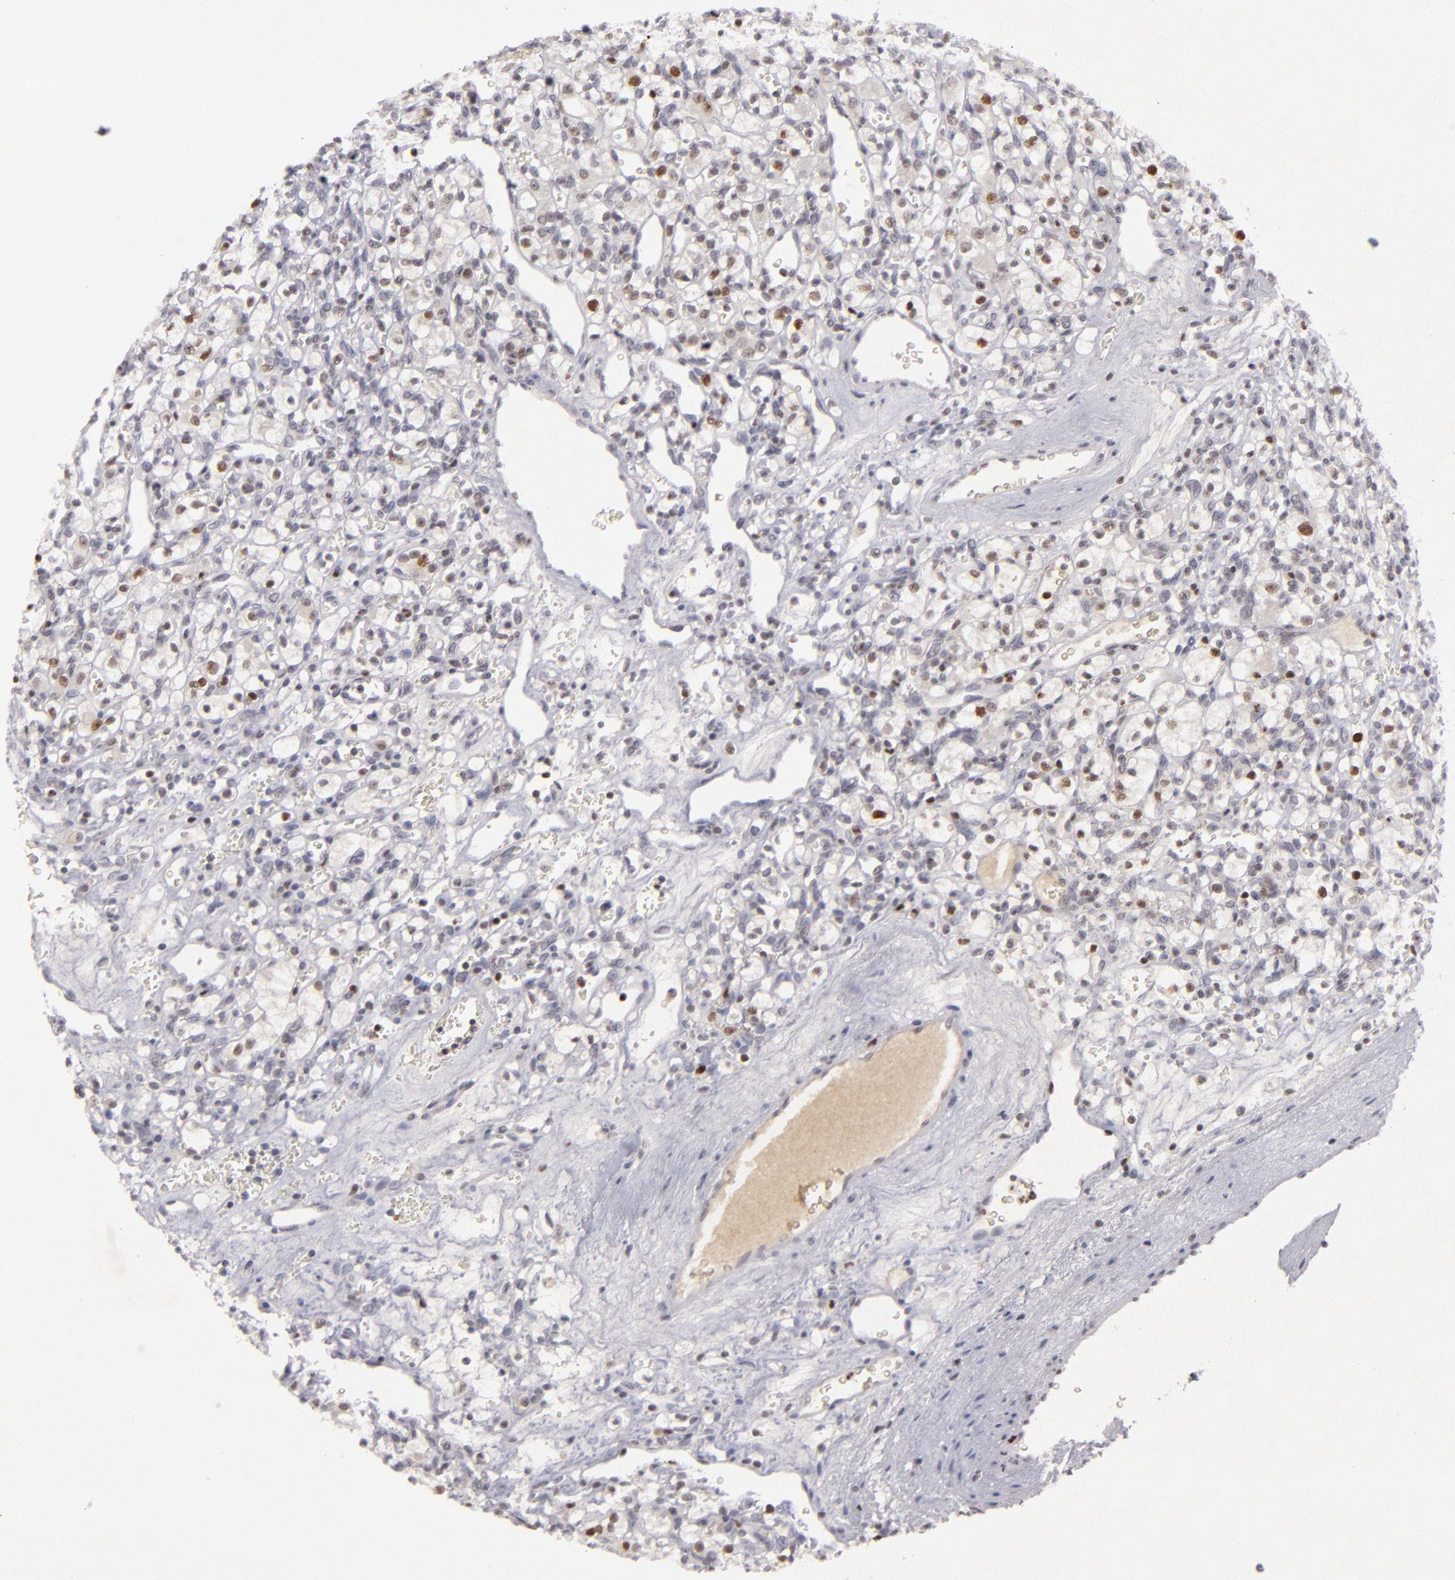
{"staining": {"intensity": "moderate", "quantity": "<25%", "location": "nuclear"}, "tissue": "renal cancer", "cell_type": "Tumor cells", "image_type": "cancer", "snomed": [{"axis": "morphology", "description": "Adenocarcinoma, NOS"}, {"axis": "topography", "description": "Kidney"}], "caption": "This is an image of IHC staining of adenocarcinoma (renal), which shows moderate expression in the nuclear of tumor cells.", "gene": "FEN1", "patient": {"sex": "female", "age": 62}}